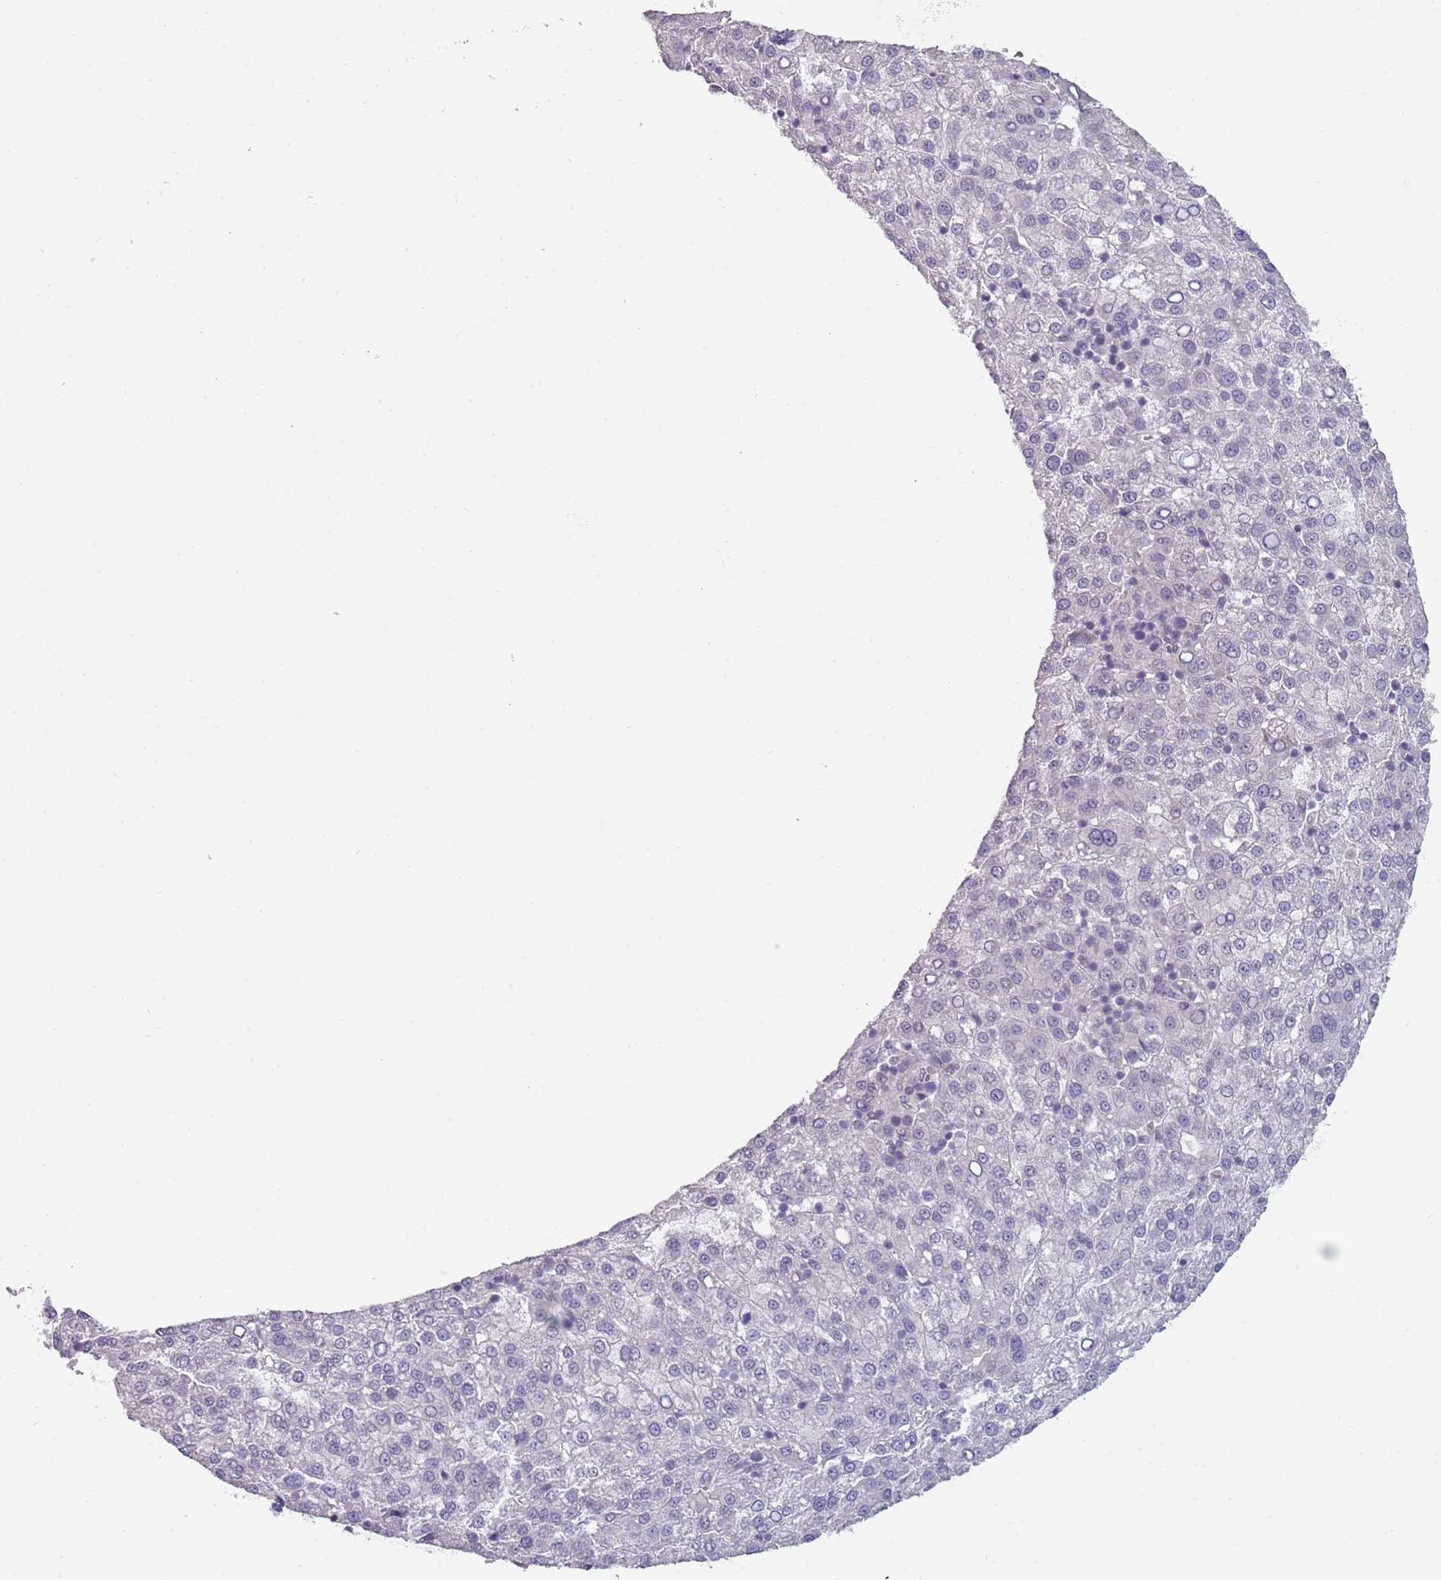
{"staining": {"intensity": "negative", "quantity": "none", "location": "none"}, "tissue": "liver cancer", "cell_type": "Tumor cells", "image_type": "cancer", "snomed": [{"axis": "morphology", "description": "Carcinoma, Hepatocellular, NOS"}, {"axis": "topography", "description": "Liver"}], "caption": "The immunohistochemistry histopathology image has no significant expression in tumor cells of hepatocellular carcinoma (liver) tissue.", "gene": "NBPF3", "patient": {"sex": "female", "age": 58}}